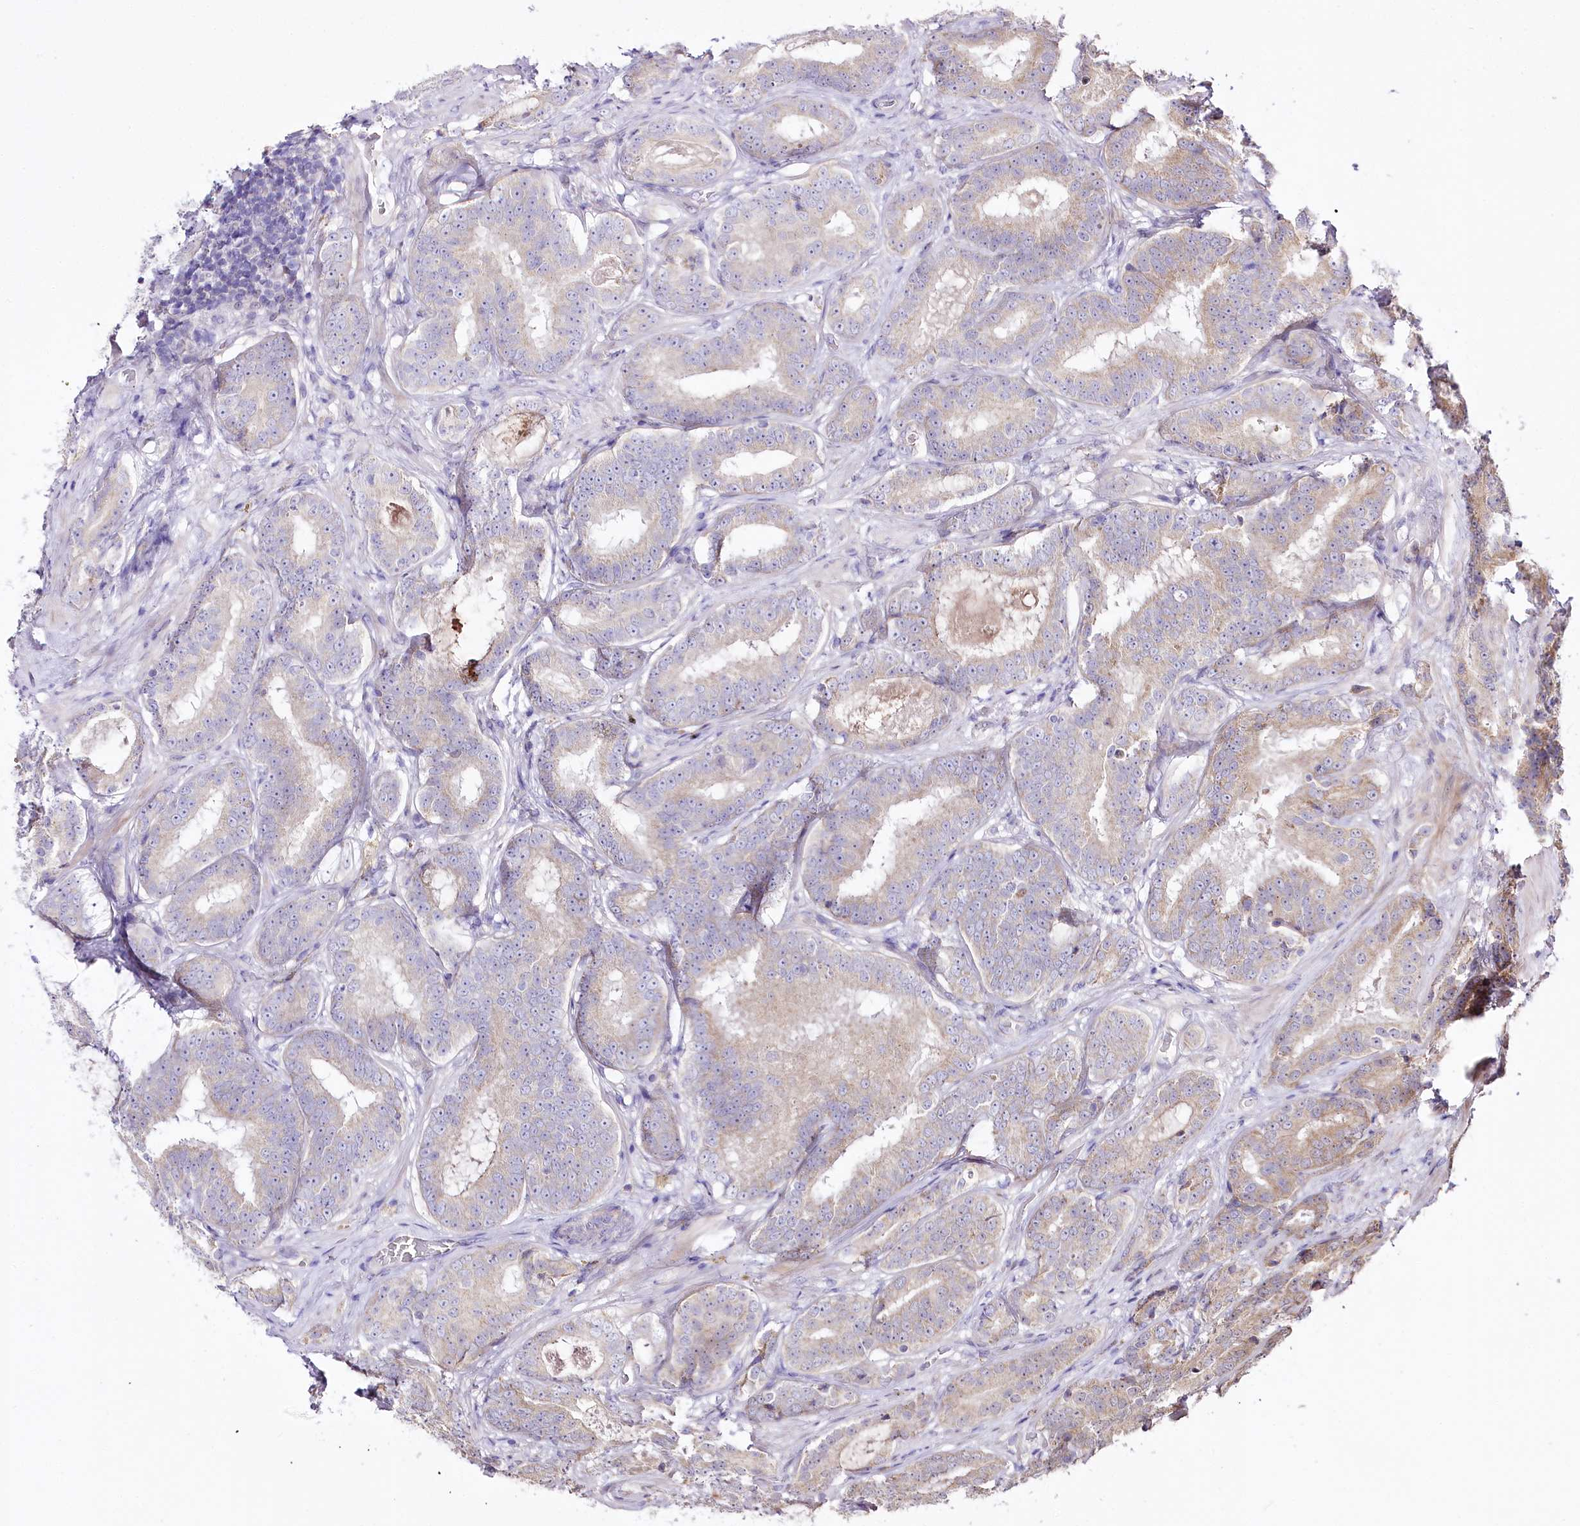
{"staining": {"intensity": "moderate", "quantity": "<25%", "location": "cytoplasmic/membranous"}, "tissue": "prostate cancer", "cell_type": "Tumor cells", "image_type": "cancer", "snomed": [{"axis": "morphology", "description": "Adenocarcinoma, High grade"}, {"axis": "topography", "description": "Prostate"}], "caption": "High-magnification brightfield microscopy of prostate cancer (adenocarcinoma (high-grade)) stained with DAB (brown) and counterstained with hematoxylin (blue). tumor cells exhibit moderate cytoplasmic/membranous staining is appreciated in approximately<25% of cells. (DAB = brown stain, brightfield microscopy at high magnification).", "gene": "ZNF226", "patient": {"sex": "male", "age": 57}}